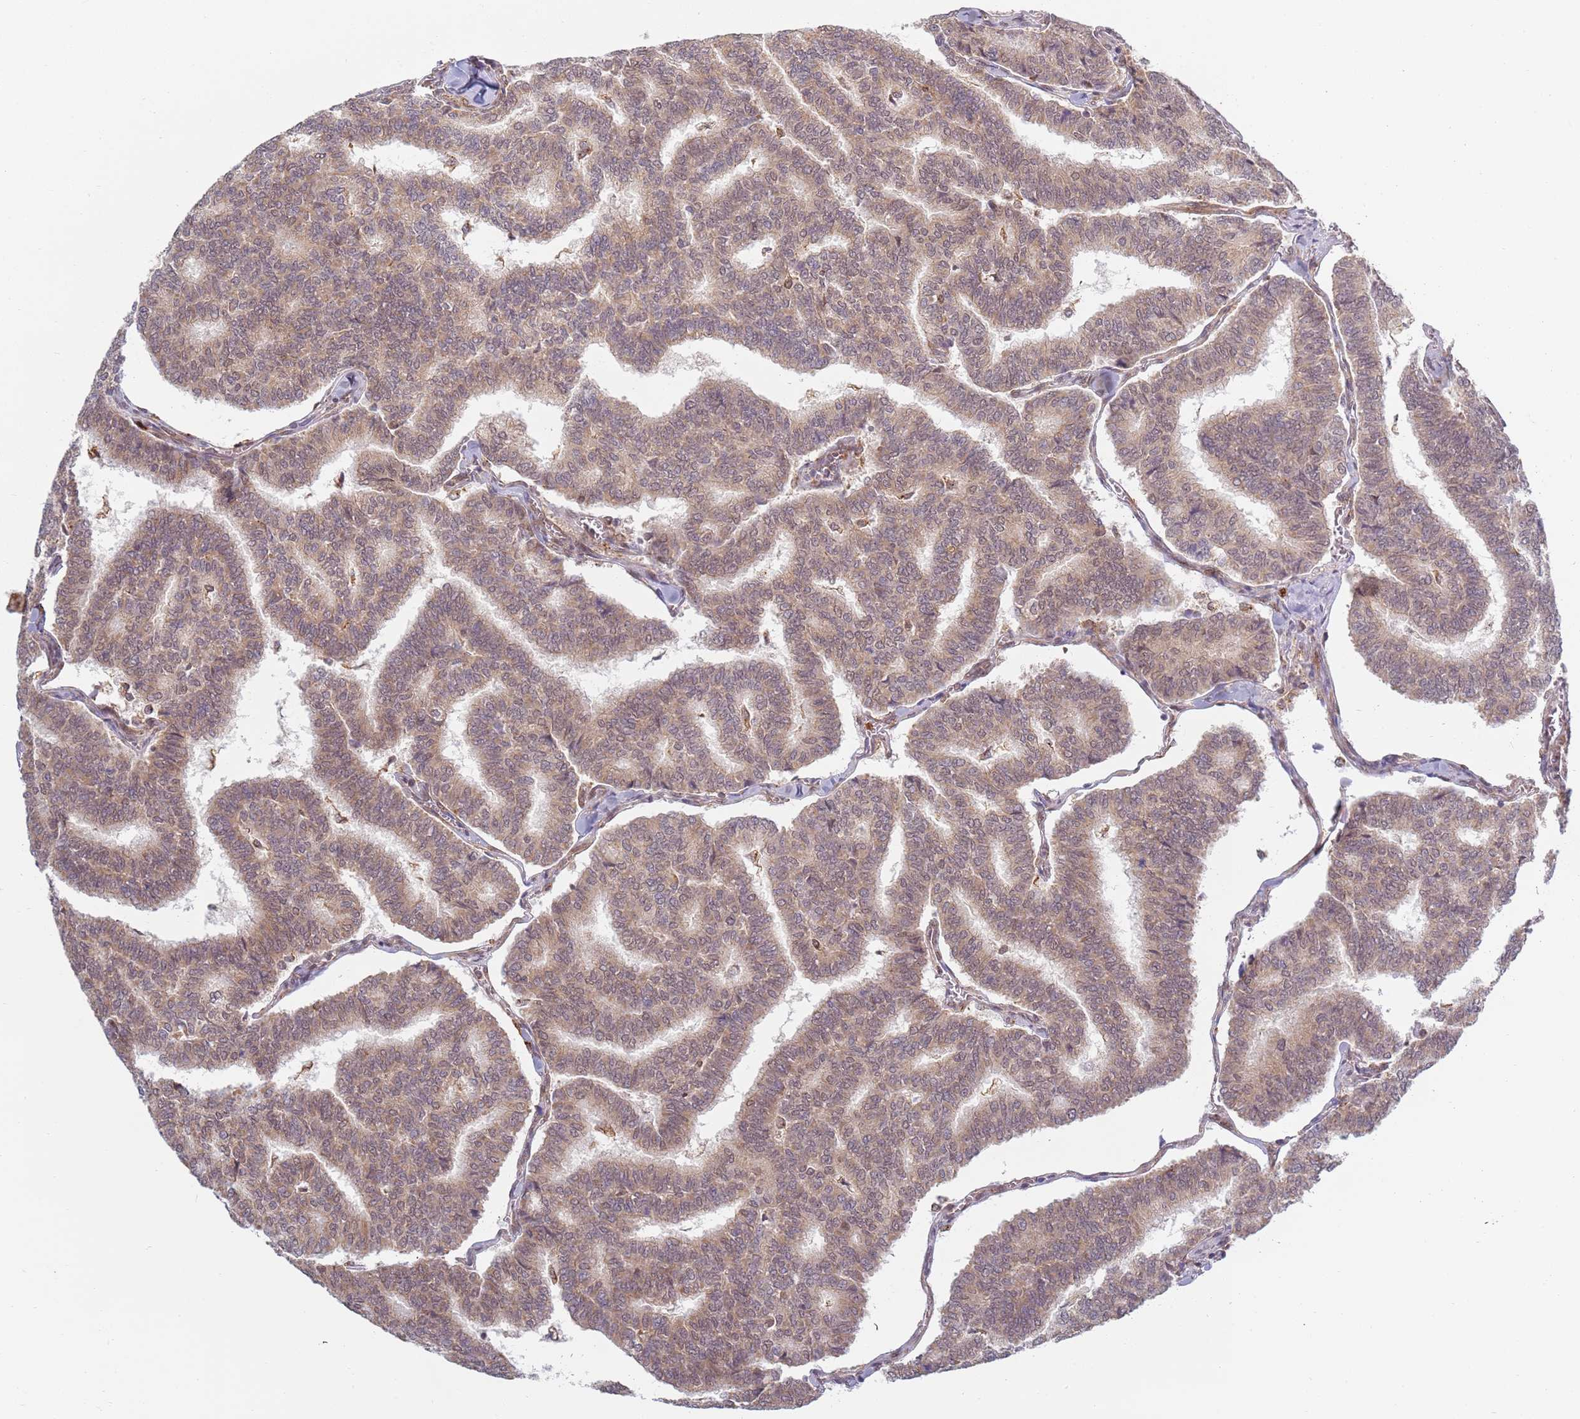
{"staining": {"intensity": "weak", "quantity": ">75%", "location": "cytoplasmic/membranous"}, "tissue": "thyroid cancer", "cell_type": "Tumor cells", "image_type": "cancer", "snomed": [{"axis": "morphology", "description": "Papillary adenocarcinoma, NOS"}, {"axis": "topography", "description": "Thyroid gland"}], "caption": "Immunohistochemistry (DAB (3,3'-diaminobenzidine)) staining of papillary adenocarcinoma (thyroid) exhibits weak cytoplasmic/membranous protein staining in about >75% of tumor cells. (Brightfield microscopy of DAB IHC at high magnification).", "gene": "CEP170", "patient": {"sex": "female", "age": 35}}